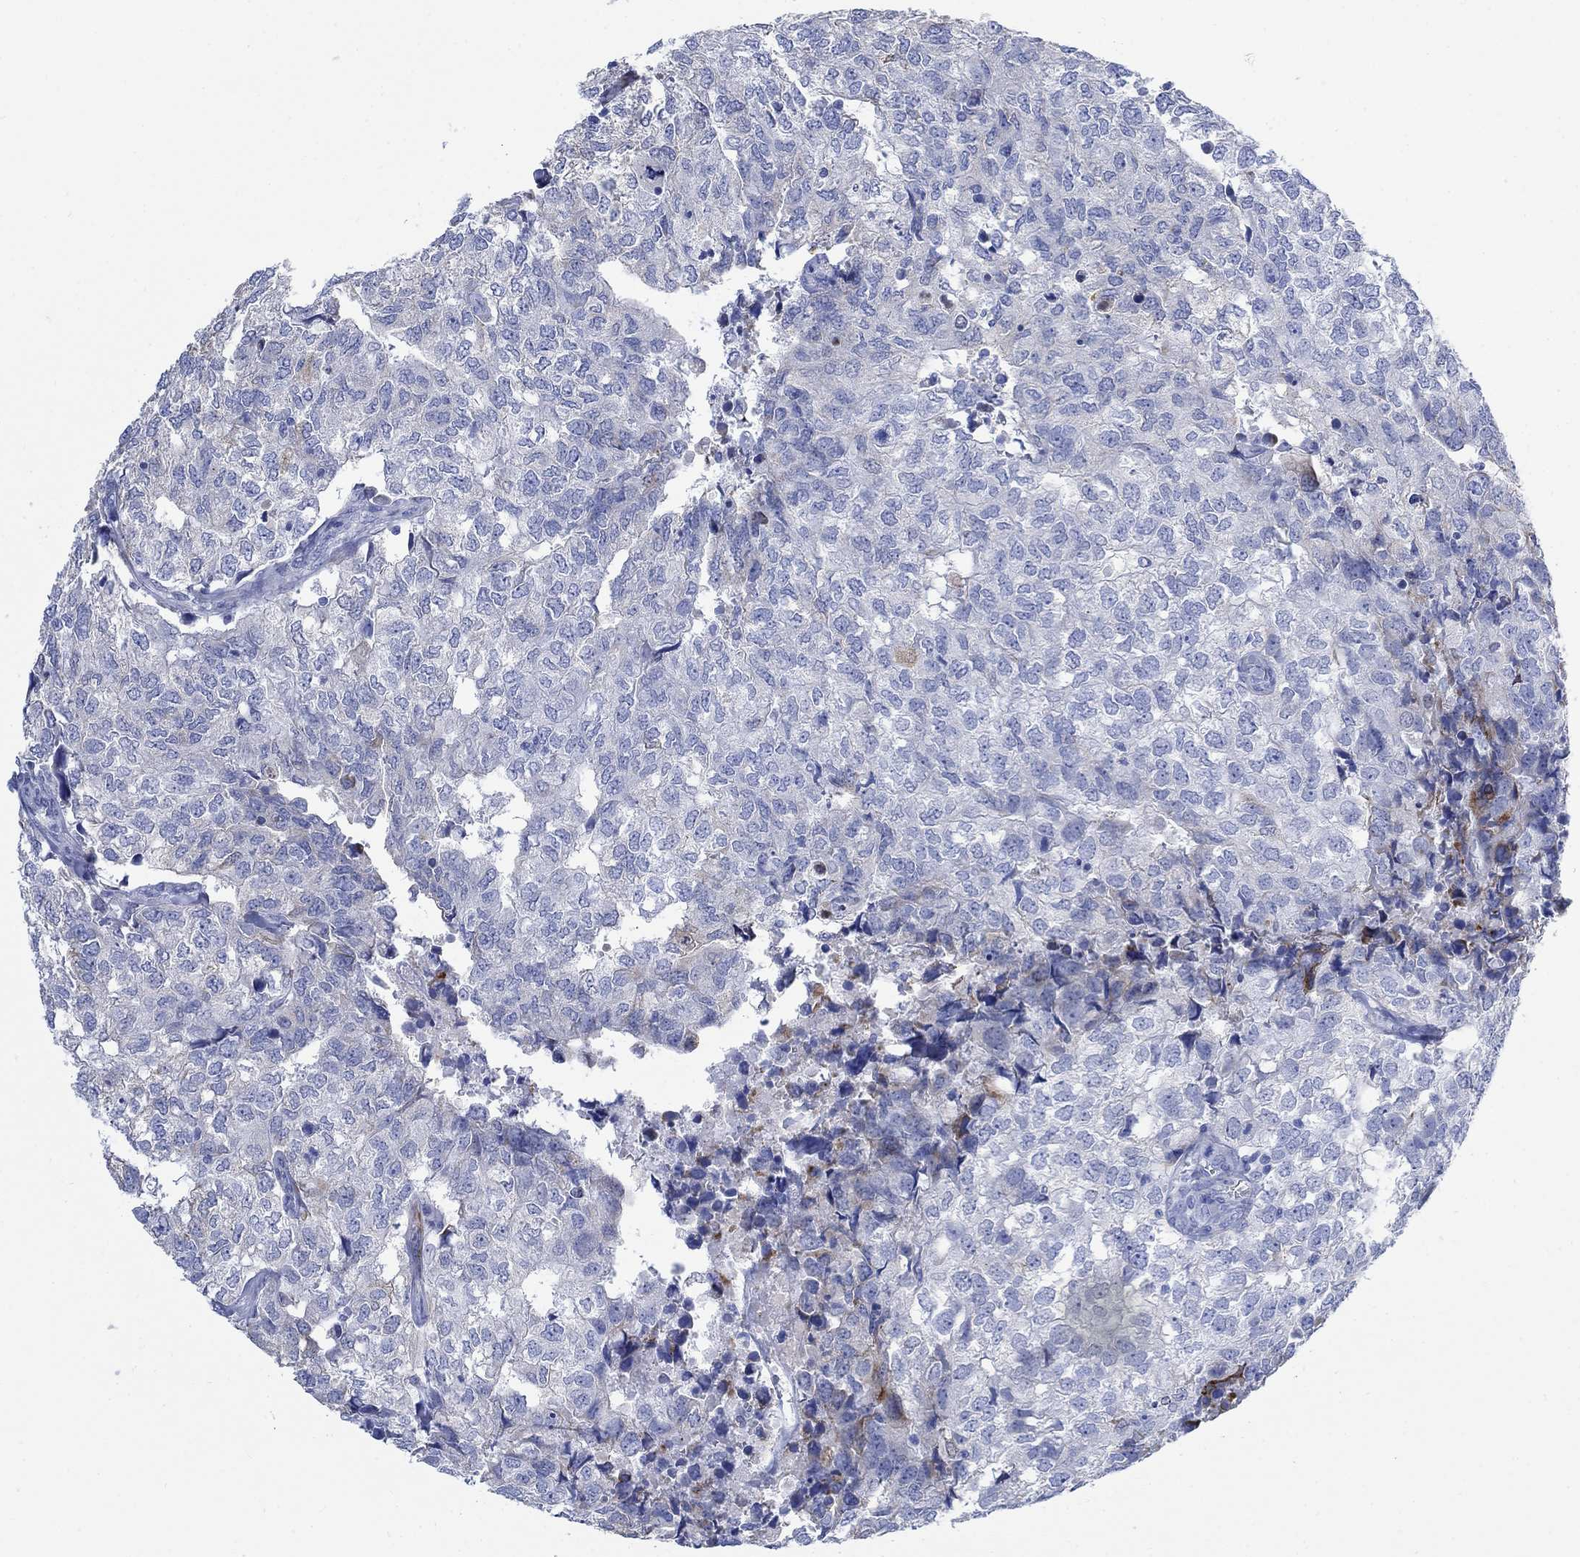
{"staining": {"intensity": "negative", "quantity": "none", "location": "none"}, "tissue": "breast cancer", "cell_type": "Tumor cells", "image_type": "cancer", "snomed": [{"axis": "morphology", "description": "Duct carcinoma"}, {"axis": "topography", "description": "Breast"}], "caption": "Tumor cells show no significant protein positivity in breast invasive ductal carcinoma.", "gene": "MYL1", "patient": {"sex": "female", "age": 30}}